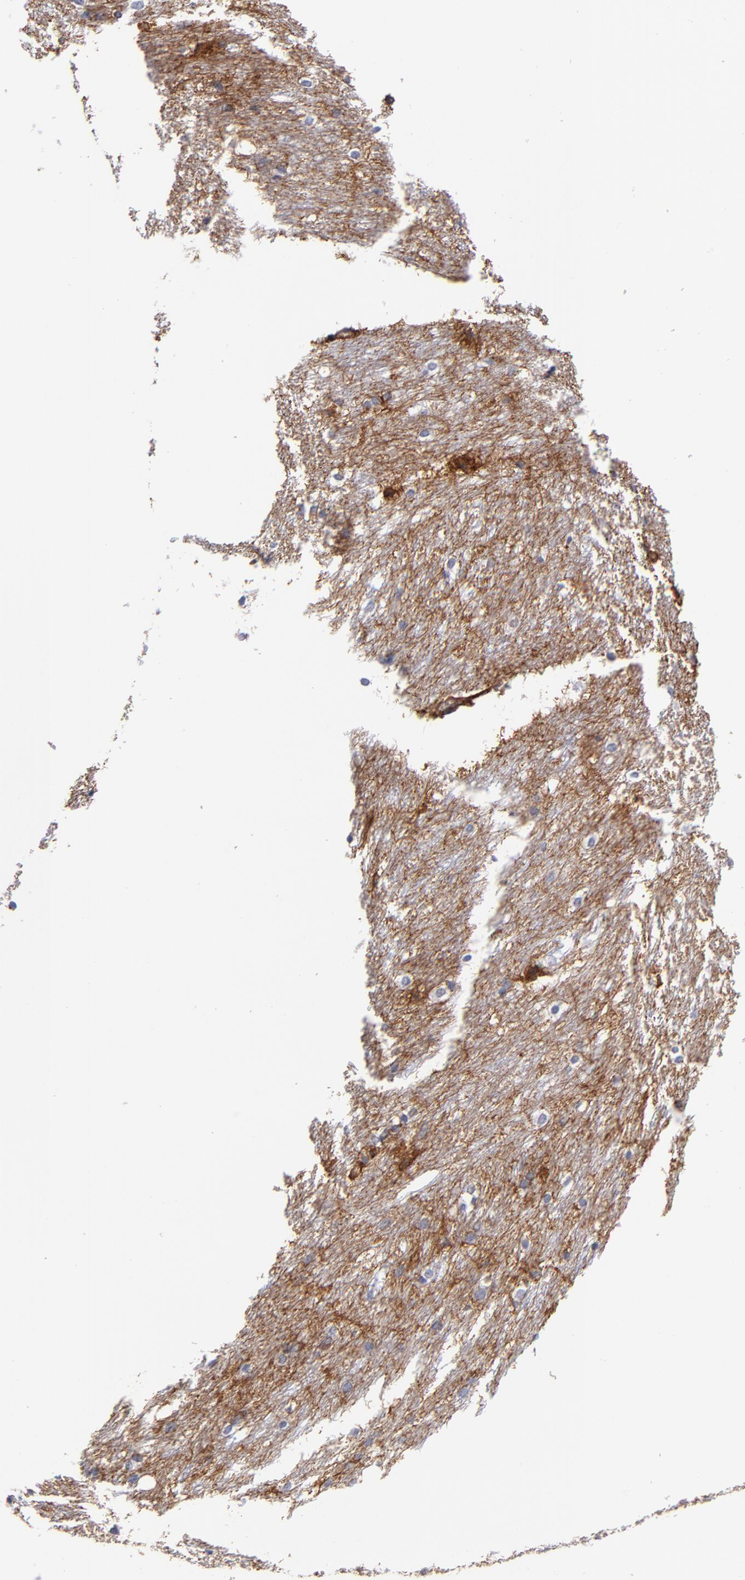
{"staining": {"intensity": "moderate", "quantity": "<25%", "location": "cytoplasmic/membranous"}, "tissue": "caudate", "cell_type": "Glial cells", "image_type": "normal", "snomed": [{"axis": "morphology", "description": "Normal tissue, NOS"}, {"axis": "topography", "description": "Lateral ventricle wall"}], "caption": "Immunohistochemistry of normal human caudate reveals low levels of moderate cytoplasmic/membranous expression in approximately <25% of glial cells.", "gene": "PLSCR4", "patient": {"sex": "female", "age": 19}}